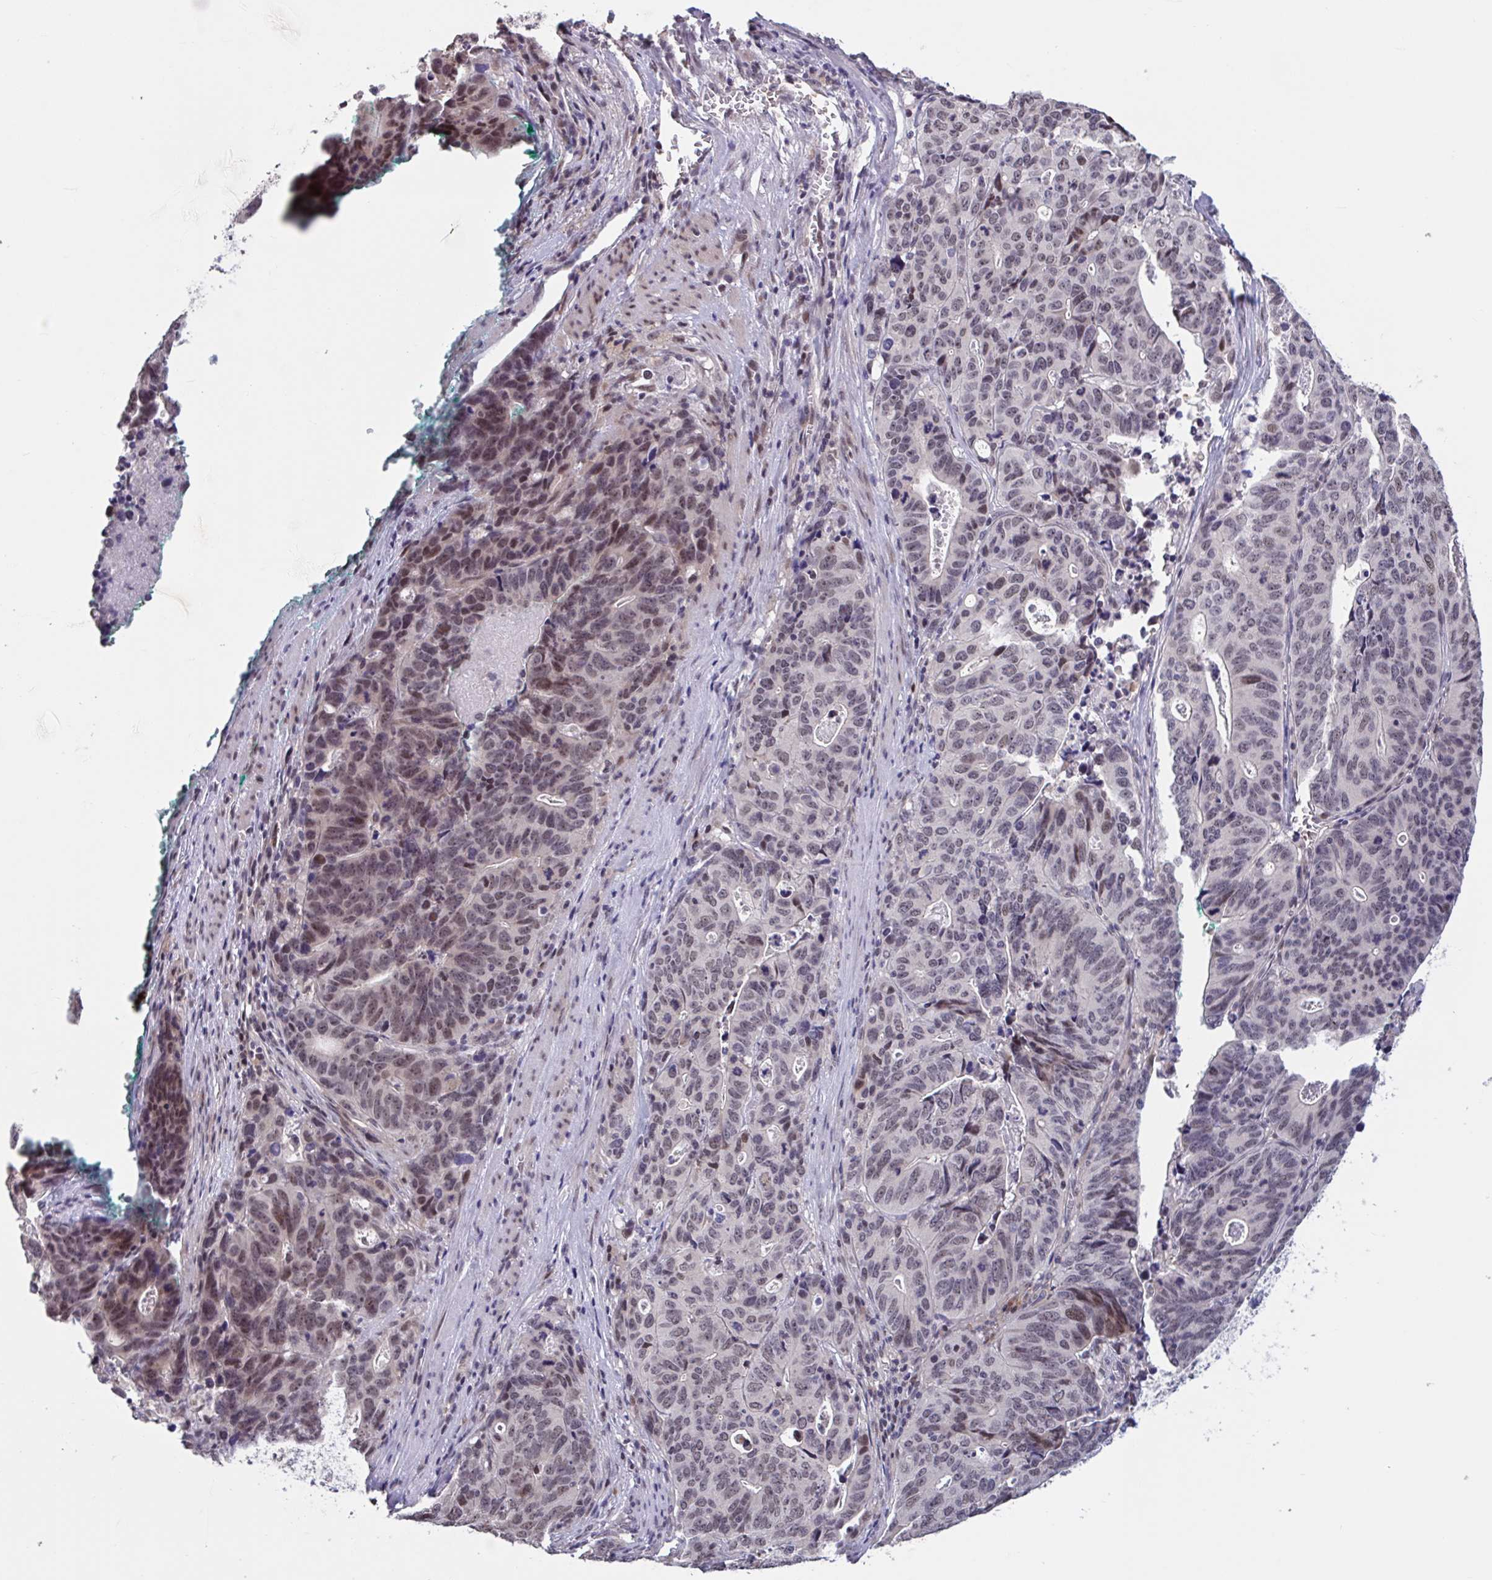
{"staining": {"intensity": "moderate", "quantity": "<25%", "location": "nuclear"}, "tissue": "stomach cancer", "cell_type": "Tumor cells", "image_type": "cancer", "snomed": [{"axis": "morphology", "description": "Adenocarcinoma, NOS"}, {"axis": "topography", "description": "Stomach, upper"}], "caption": "DAB immunohistochemical staining of human stomach cancer (adenocarcinoma) reveals moderate nuclear protein positivity in approximately <25% of tumor cells. Immunohistochemistry stains the protein in brown and the nuclei are stained blue.", "gene": "ZNF414", "patient": {"sex": "female", "age": 67}}